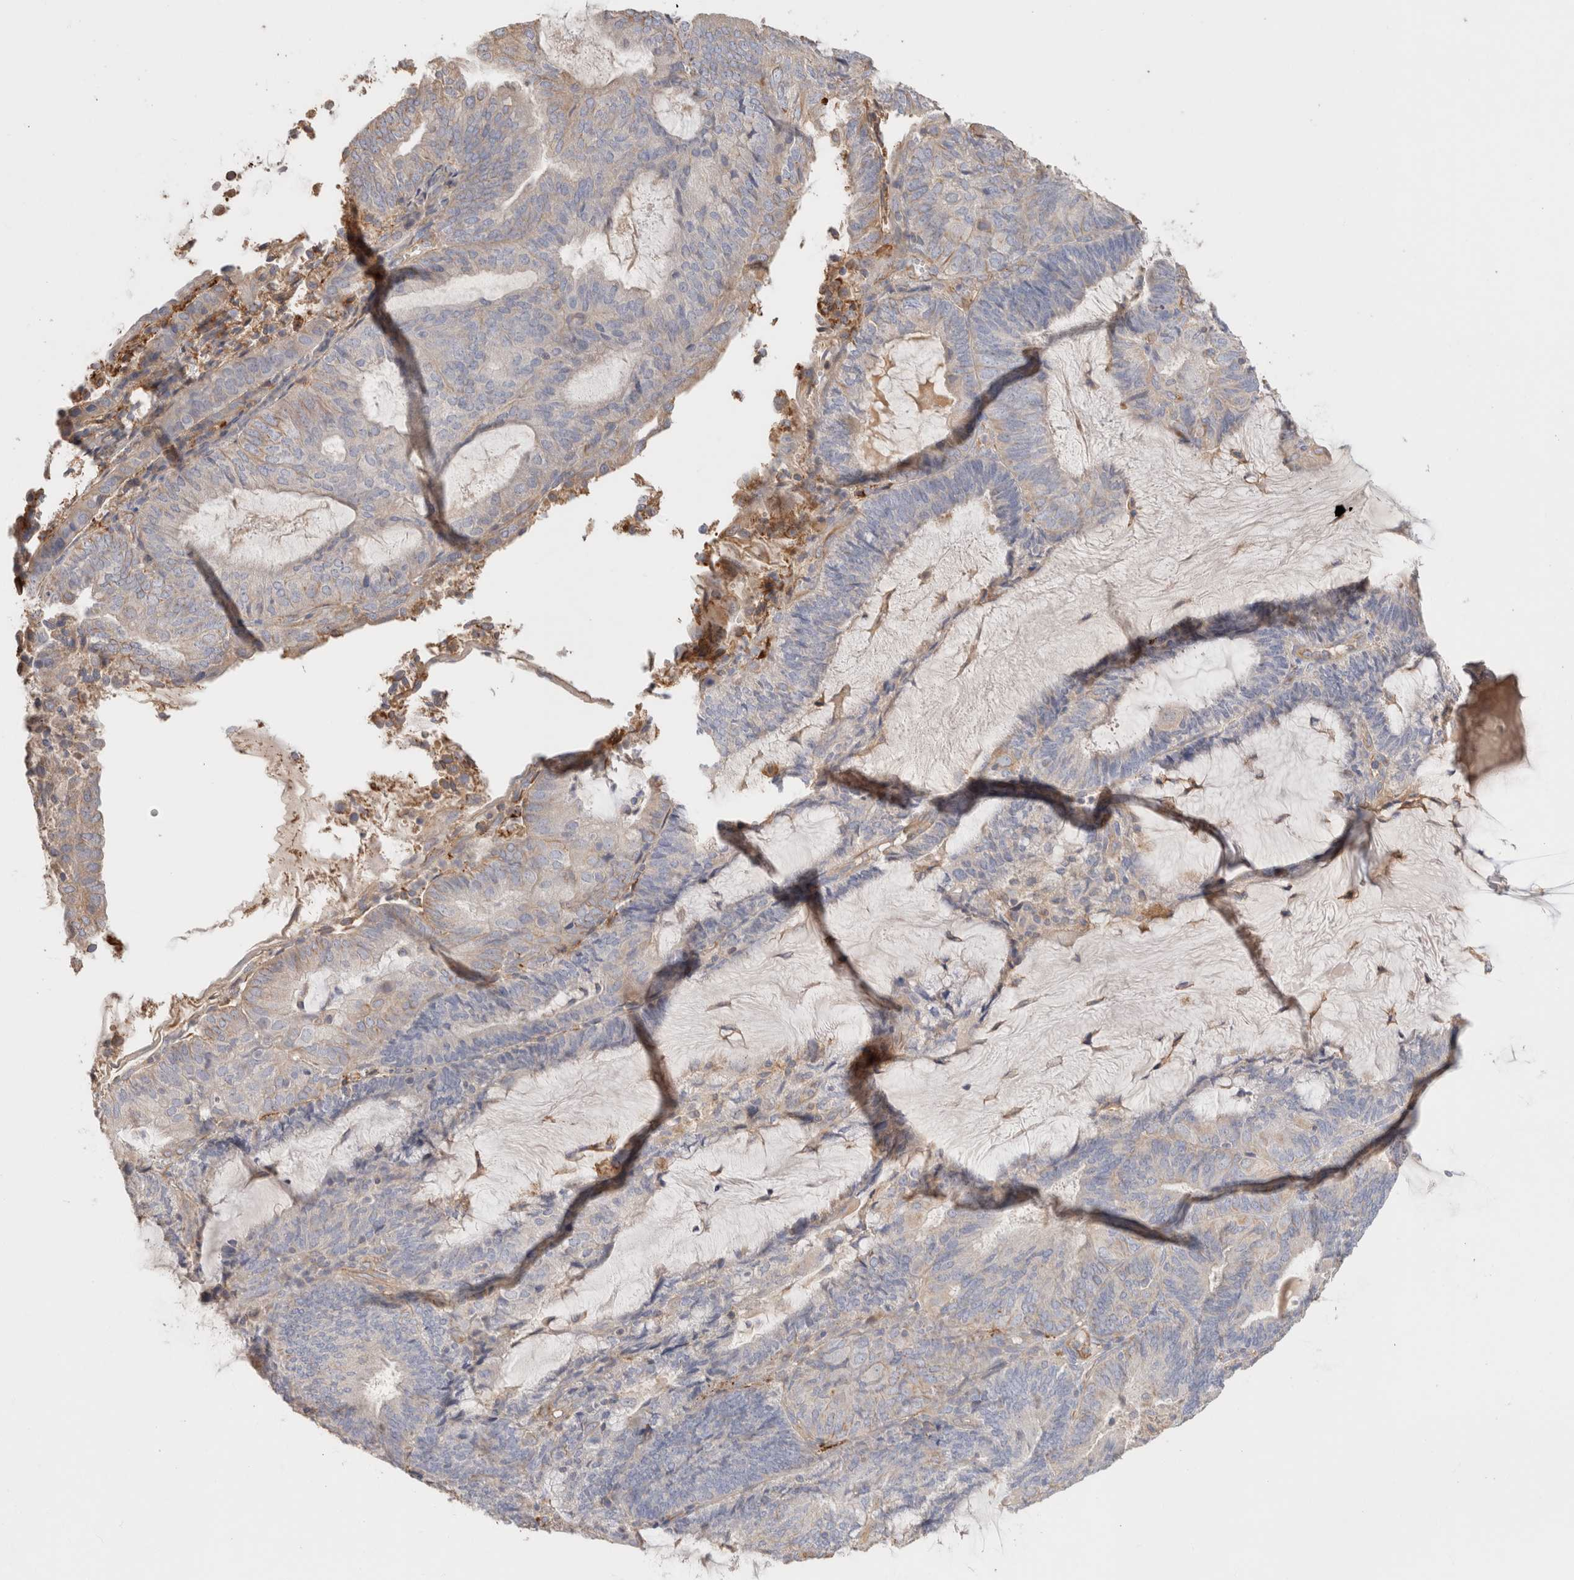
{"staining": {"intensity": "weak", "quantity": "<25%", "location": "cytoplasmic/membranous"}, "tissue": "endometrial cancer", "cell_type": "Tumor cells", "image_type": "cancer", "snomed": [{"axis": "morphology", "description": "Adenocarcinoma, NOS"}, {"axis": "topography", "description": "Endometrium"}], "caption": "Tumor cells are negative for brown protein staining in endometrial adenocarcinoma. (DAB (3,3'-diaminobenzidine) immunohistochemistry with hematoxylin counter stain).", "gene": "PROS1", "patient": {"sex": "female", "age": 81}}